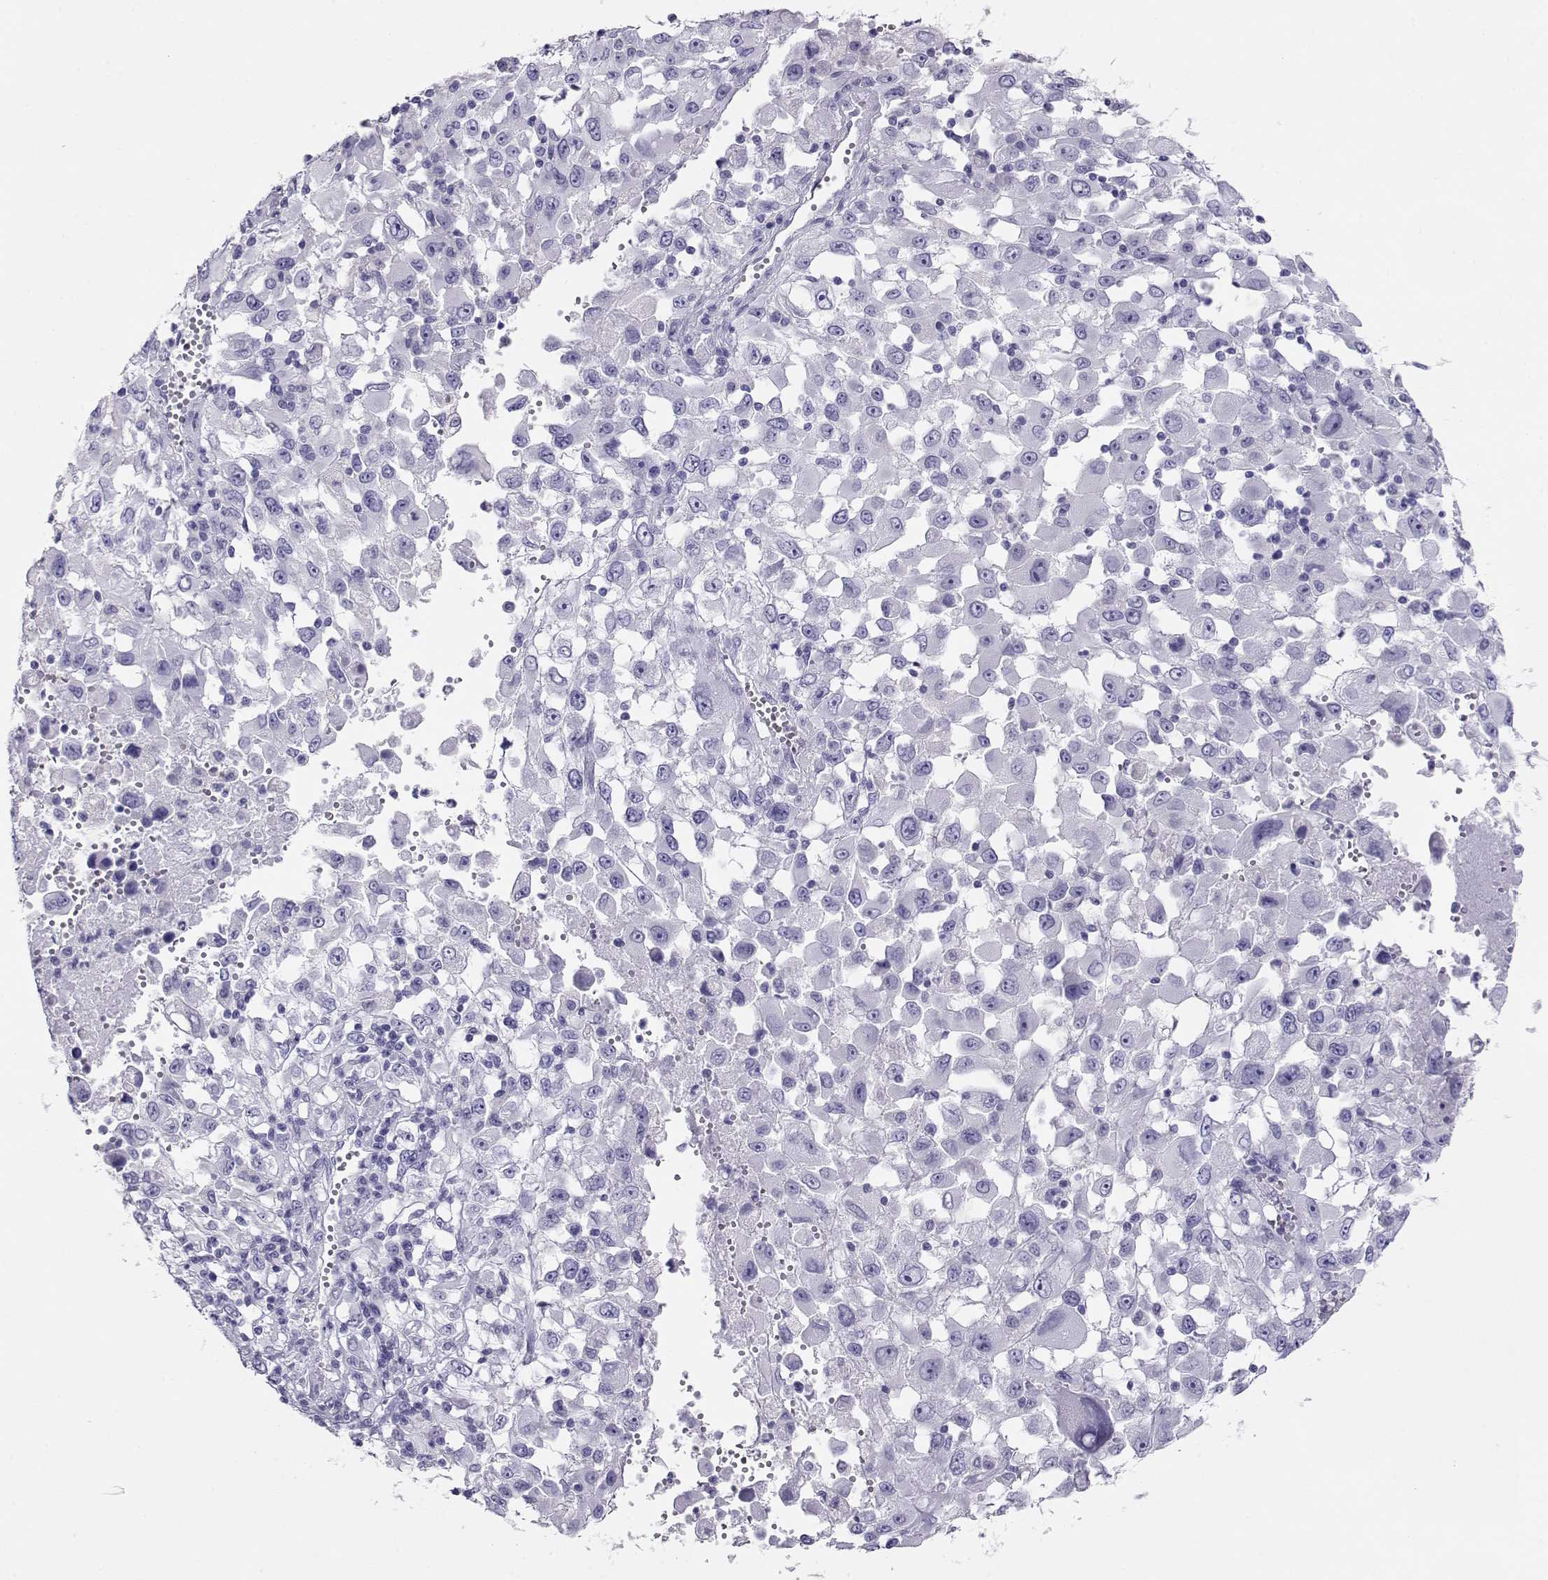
{"staining": {"intensity": "negative", "quantity": "none", "location": "none"}, "tissue": "melanoma", "cell_type": "Tumor cells", "image_type": "cancer", "snomed": [{"axis": "morphology", "description": "Malignant melanoma, Metastatic site"}, {"axis": "topography", "description": "Soft tissue"}], "caption": "Human melanoma stained for a protein using immunohistochemistry (IHC) exhibits no positivity in tumor cells.", "gene": "CRX", "patient": {"sex": "male", "age": 50}}